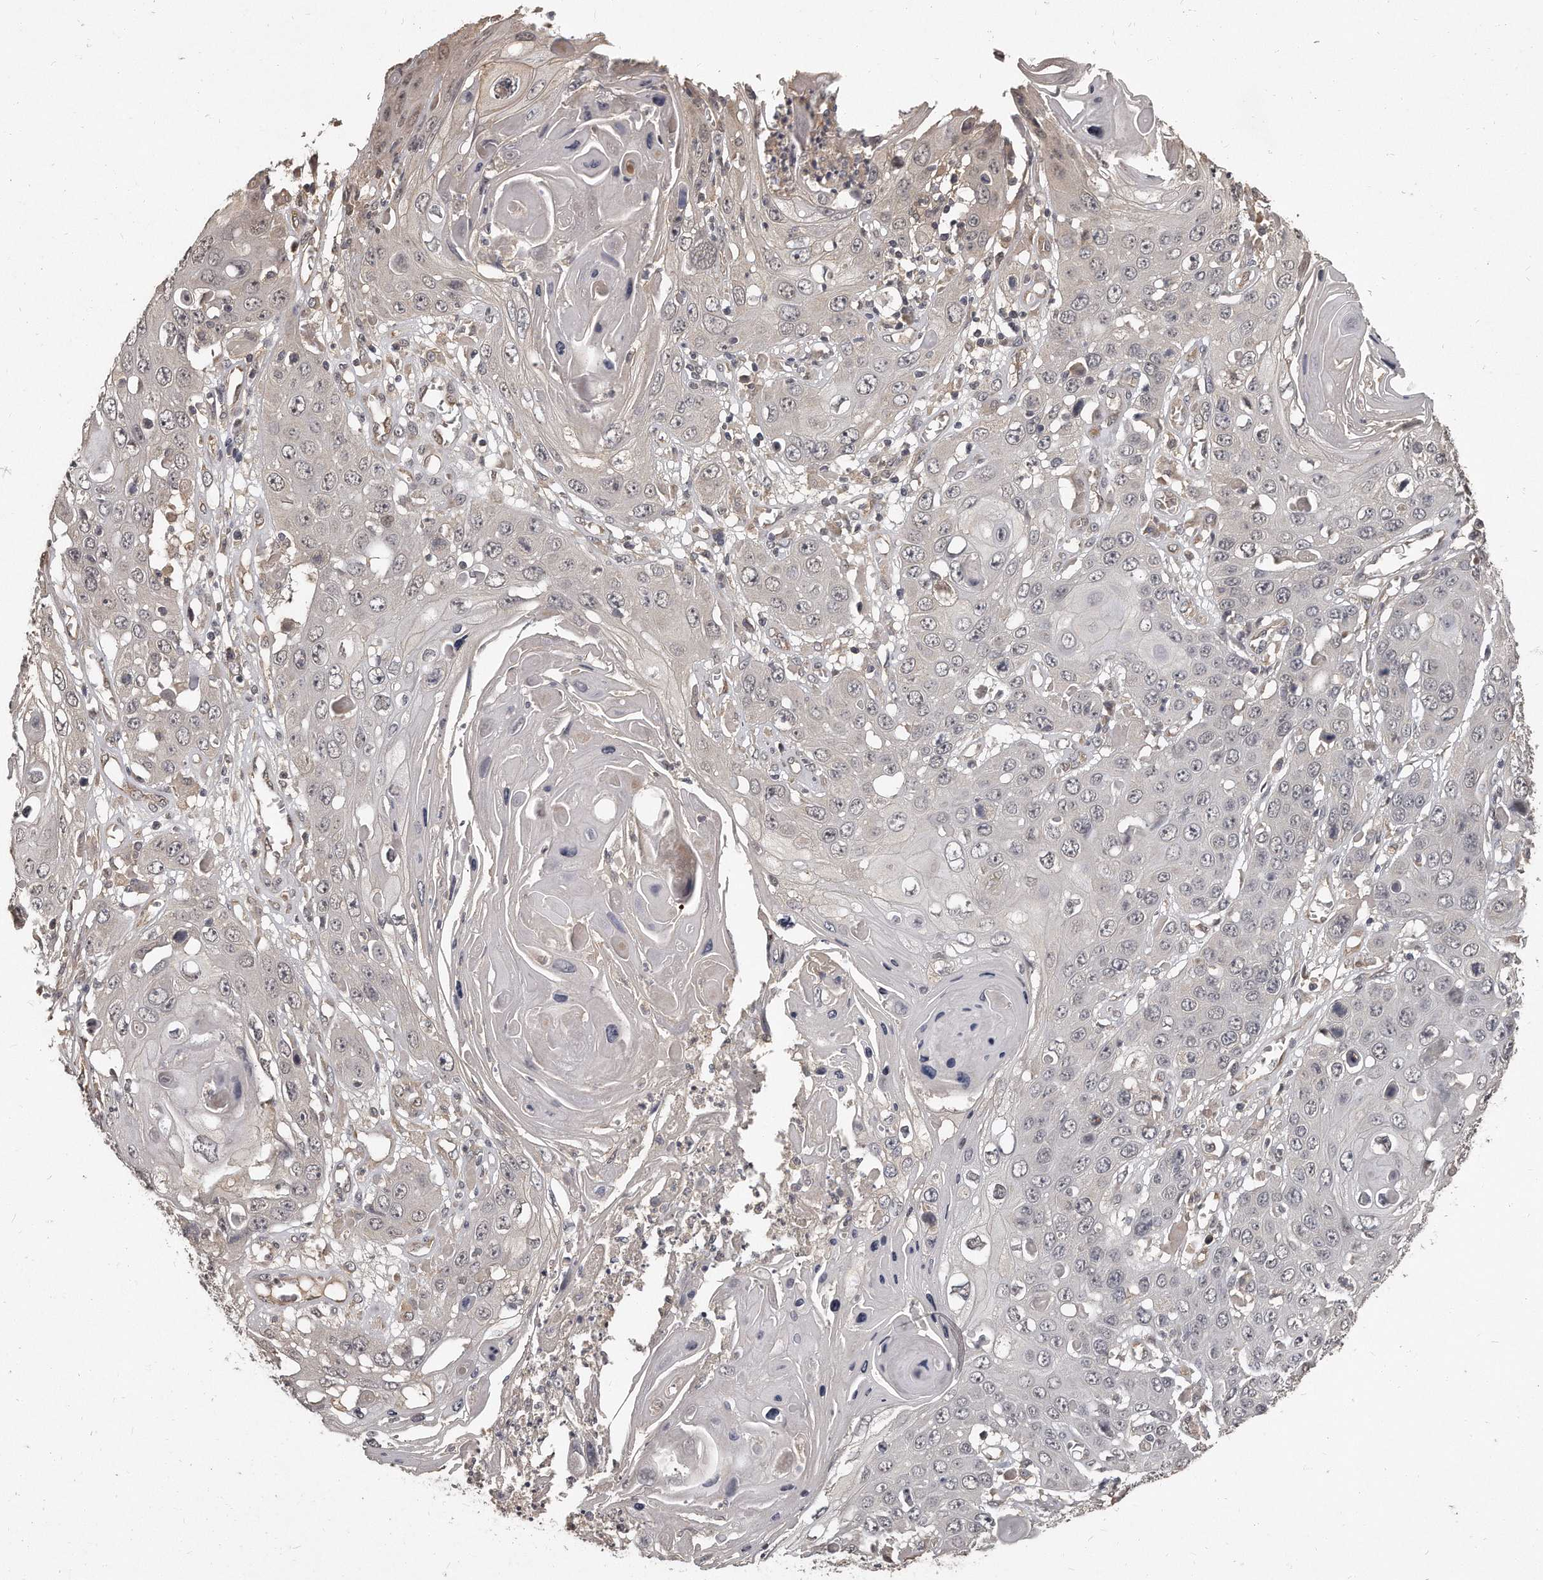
{"staining": {"intensity": "negative", "quantity": "none", "location": "none"}, "tissue": "skin cancer", "cell_type": "Tumor cells", "image_type": "cancer", "snomed": [{"axis": "morphology", "description": "Squamous cell carcinoma, NOS"}, {"axis": "topography", "description": "Skin"}], "caption": "An IHC histopathology image of skin squamous cell carcinoma is shown. There is no staining in tumor cells of skin squamous cell carcinoma. (Brightfield microscopy of DAB immunohistochemistry (IHC) at high magnification).", "gene": "GRB10", "patient": {"sex": "male", "age": 55}}